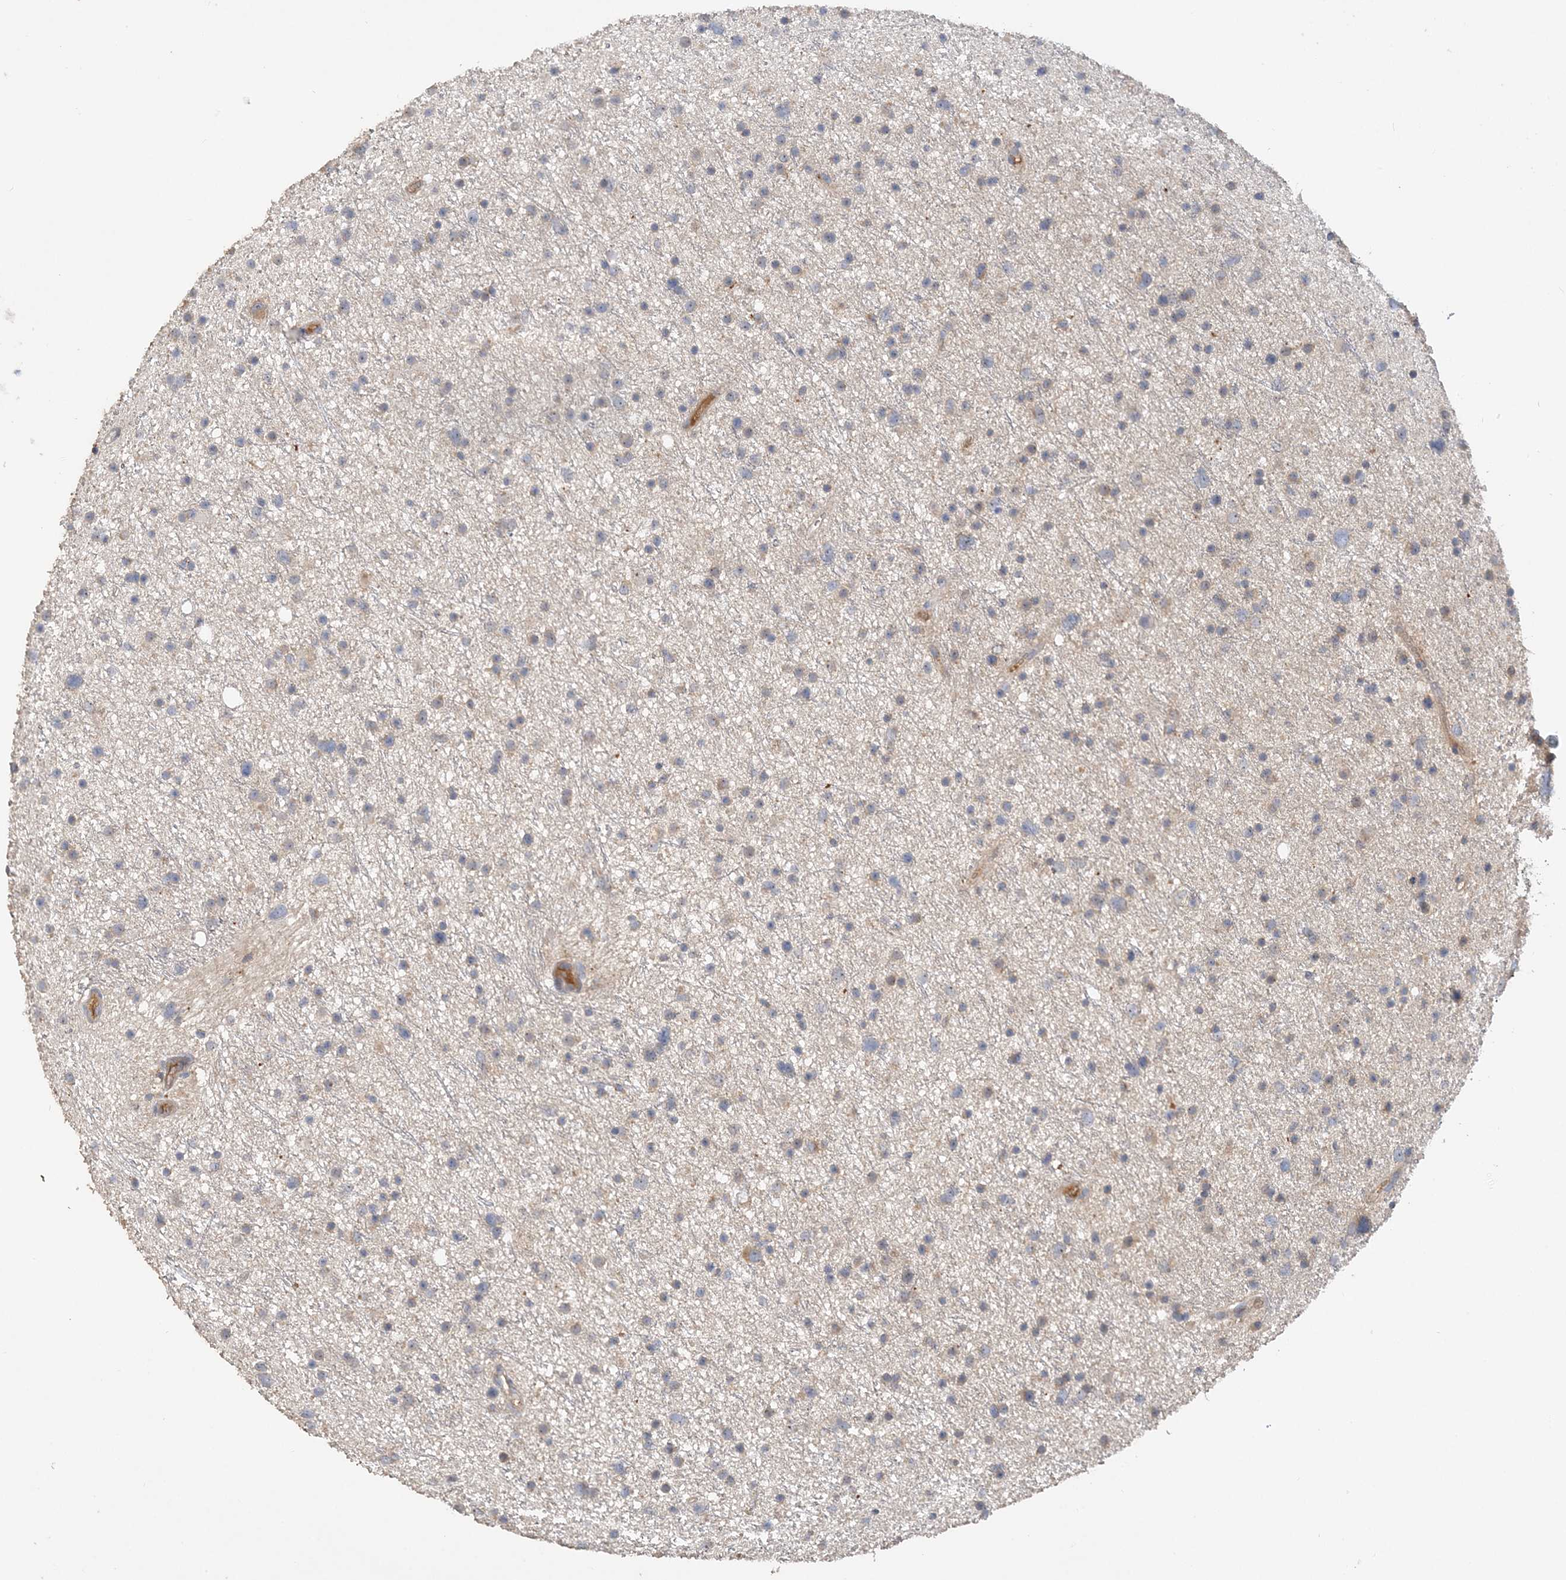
{"staining": {"intensity": "weak", "quantity": "<25%", "location": "cytoplasmic/membranous"}, "tissue": "glioma", "cell_type": "Tumor cells", "image_type": "cancer", "snomed": [{"axis": "morphology", "description": "Glioma, malignant, Low grade"}, {"axis": "topography", "description": "Cerebral cortex"}], "caption": "Immunohistochemistry histopathology image of neoplastic tissue: human malignant glioma (low-grade) stained with DAB (3,3'-diaminobenzidine) reveals no significant protein positivity in tumor cells. Brightfield microscopy of immunohistochemistry (IHC) stained with DAB (3,3'-diaminobenzidine) (brown) and hematoxylin (blue), captured at high magnification.", "gene": "GRINA", "patient": {"sex": "female", "age": 39}}